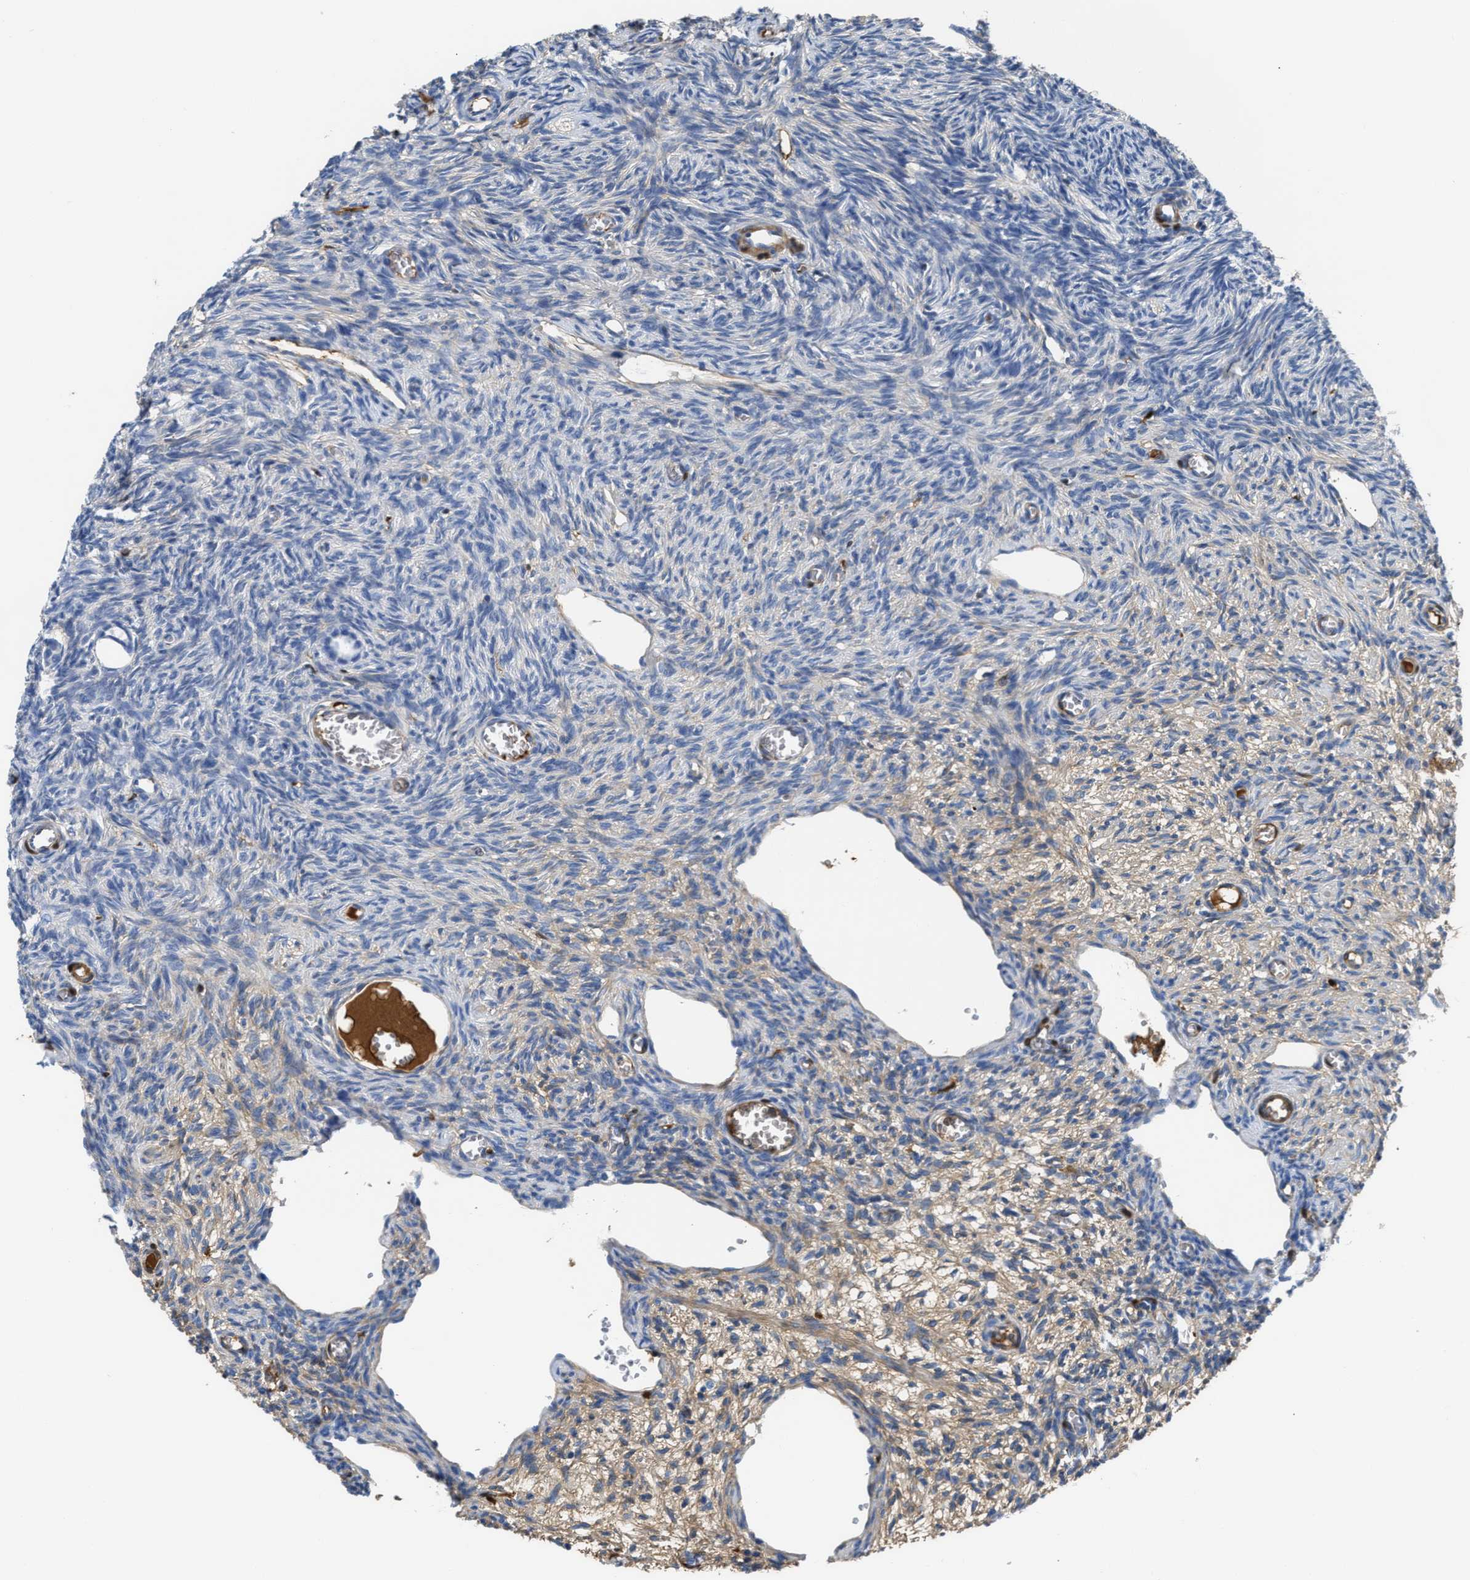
{"staining": {"intensity": "weak", "quantity": "<25%", "location": "cytoplasmic/membranous"}, "tissue": "ovary", "cell_type": "Ovarian stroma cells", "image_type": "normal", "snomed": [{"axis": "morphology", "description": "Normal tissue, NOS"}, {"axis": "topography", "description": "Ovary"}], "caption": "This is a micrograph of immunohistochemistry staining of unremarkable ovary, which shows no expression in ovarian stroma cells.", "gene": "GC", "patient": {"sex": "female", "age": 27}}